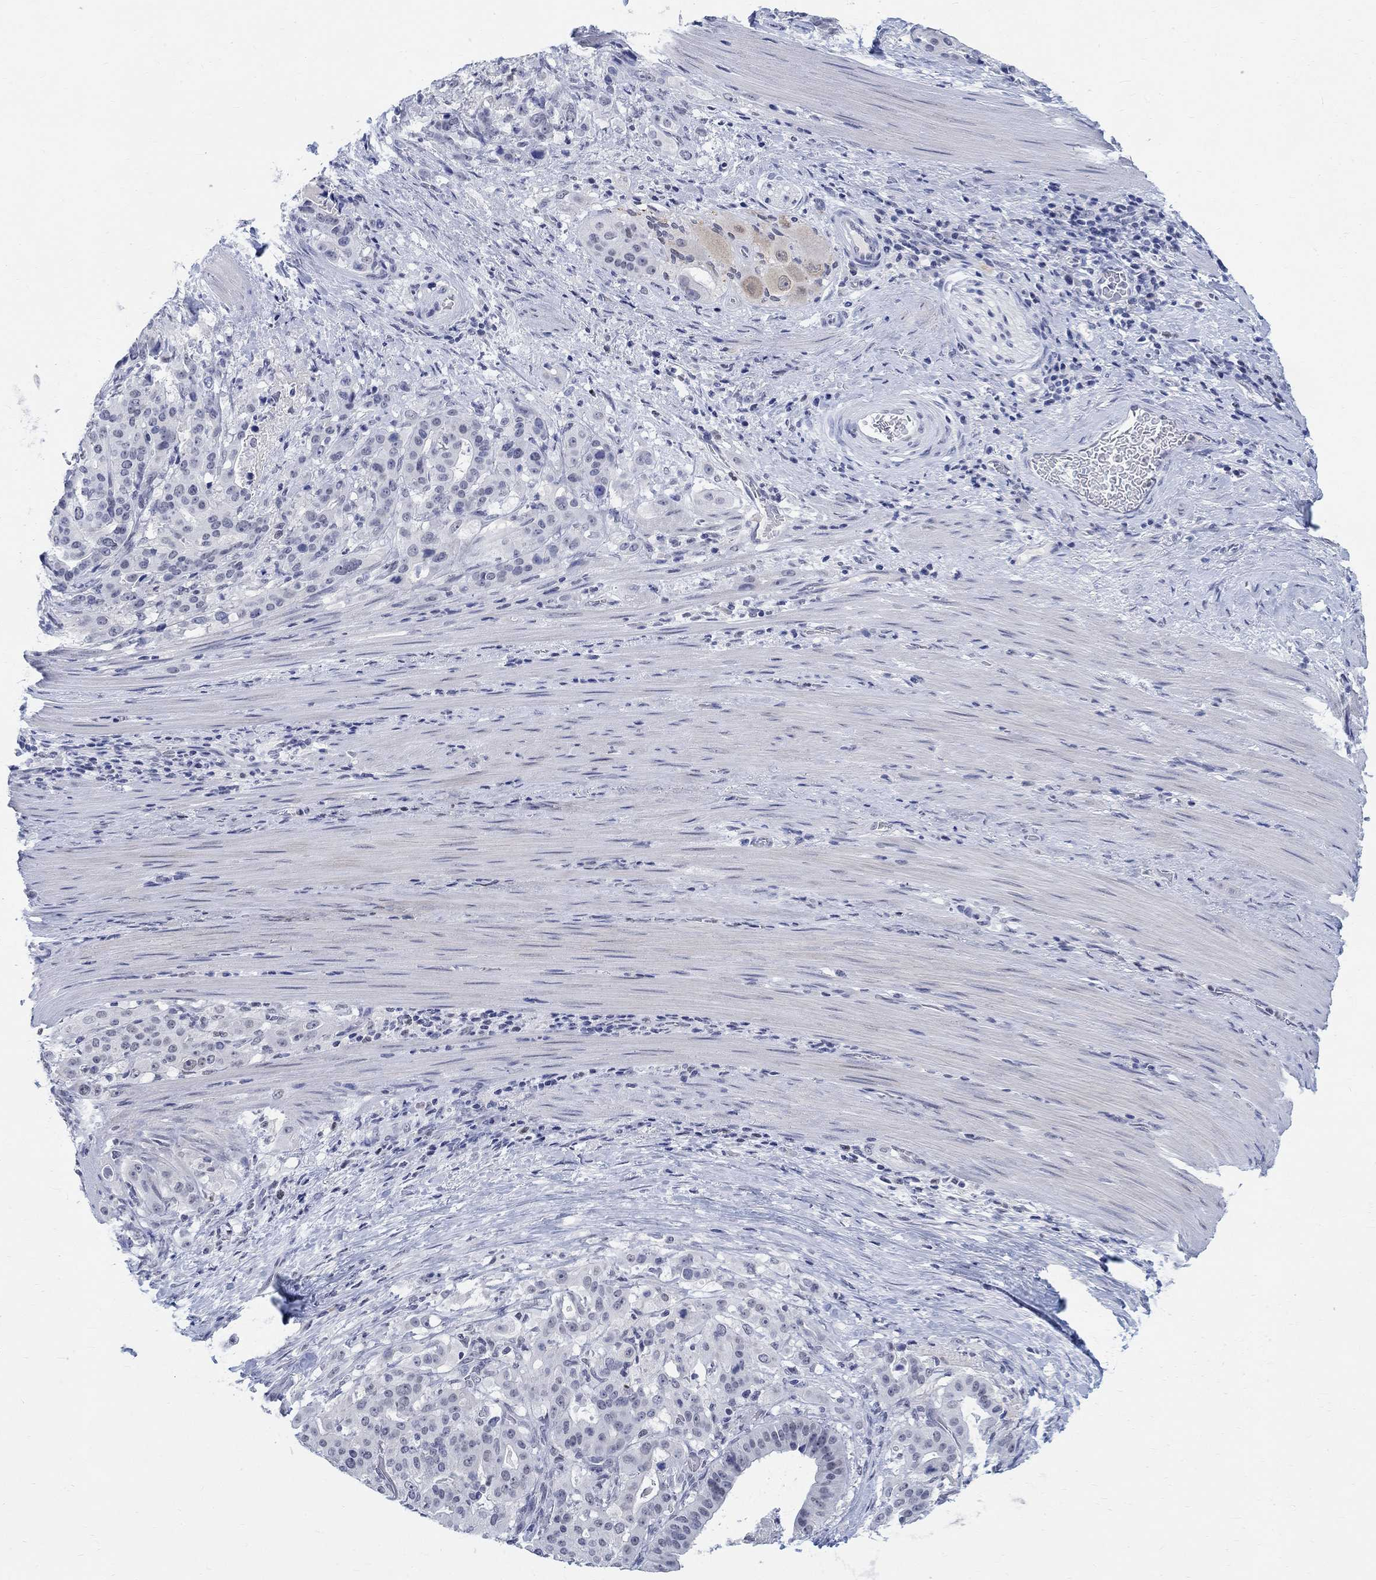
{"staining": {"intensity": "negative", "quantity": "none", "location": "none"}, "tissue": "stomach cancer", "cell_type": "Tumor cells", "image_type": "cancer", "snomed": [{"axis": "morphology", "description": "Adenocarcinoma, NOS"}, {"axis": "topography", "description": "Stomach"}], "caption": "Immunohistochemistry (IHC) of stomach adenocarcinoma demonstrates no staining in tumor cells.", "gene": "ANKS1B", "patient": {"sex": "male", "age": 48}}